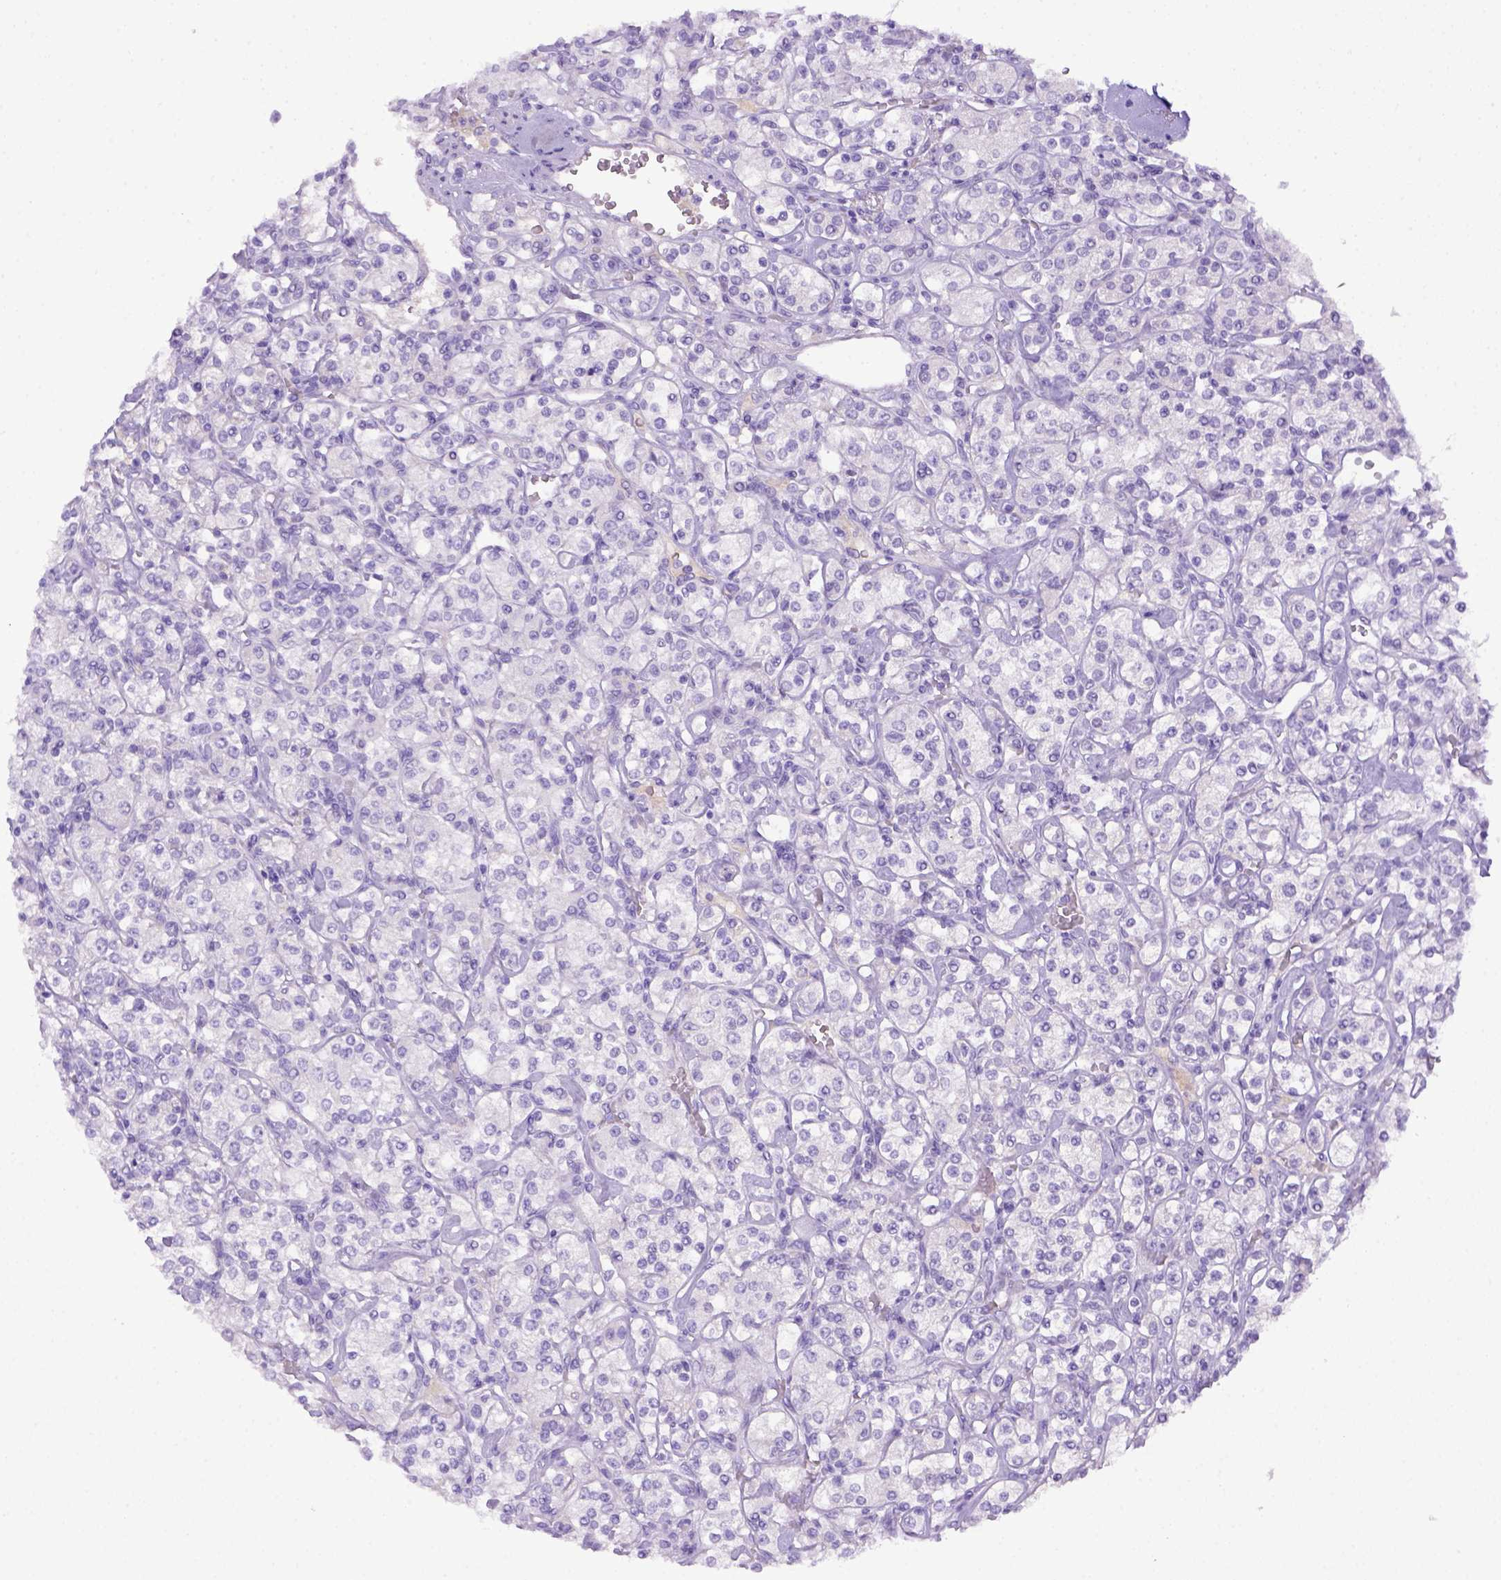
{"staining": {"intensity": "negative", "quantity": "none", "location": "none"}, "tissue": "renal cancer", "cell_type": "Tumor cells", "image_type": "cancer", "snomed": [{"axis": "morphology", "description": "Adenocarcinoma, NOS"}, {"axis": "topography", "description": "Kidney"}], "caption": "Protein analysis of renal cancer exhibits no significant positivity in tumor cells.", "gene": "ITIH4", "patient": {"sex": "male", "age": 77}}